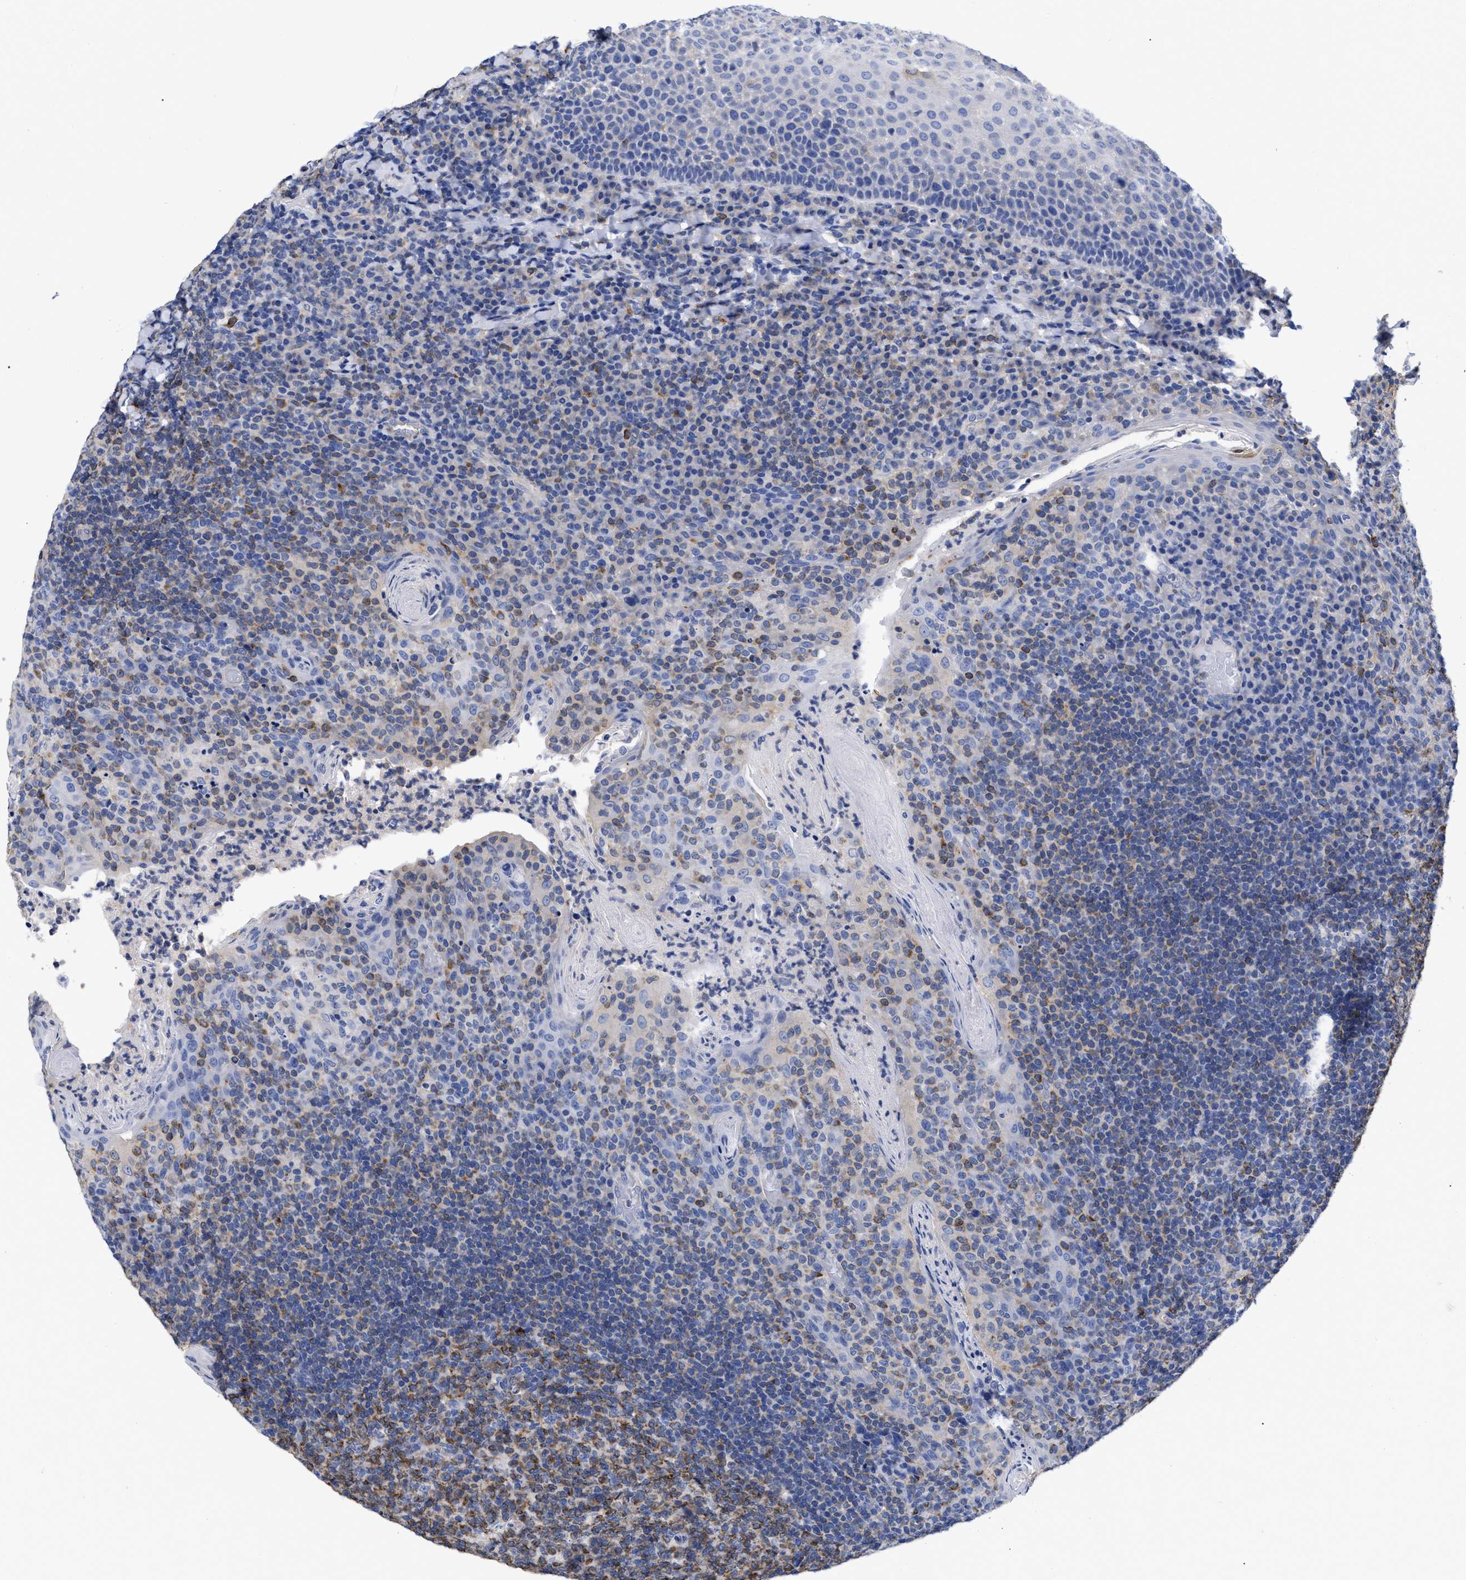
{"staining": {"intensity": "moderate", "quantity": ">75%", "location": "cytoplasmic/membranous"}, "tissue": "tonsil", "cell_type": "Germinal center cells", "image_type": "normal", "snomed": [{"axis": "morphology", "description": "Normal tissue, NOS"}, {"axis": "topography", "description": "Tonsil"}], "caption": "A brown stain labels moderate cytoplasmic/membranous positivity of a protein in germinal center cells of benign human tonsil.", "gene": "IRAG2", "patient": {"sex": "male", "age": 17}}